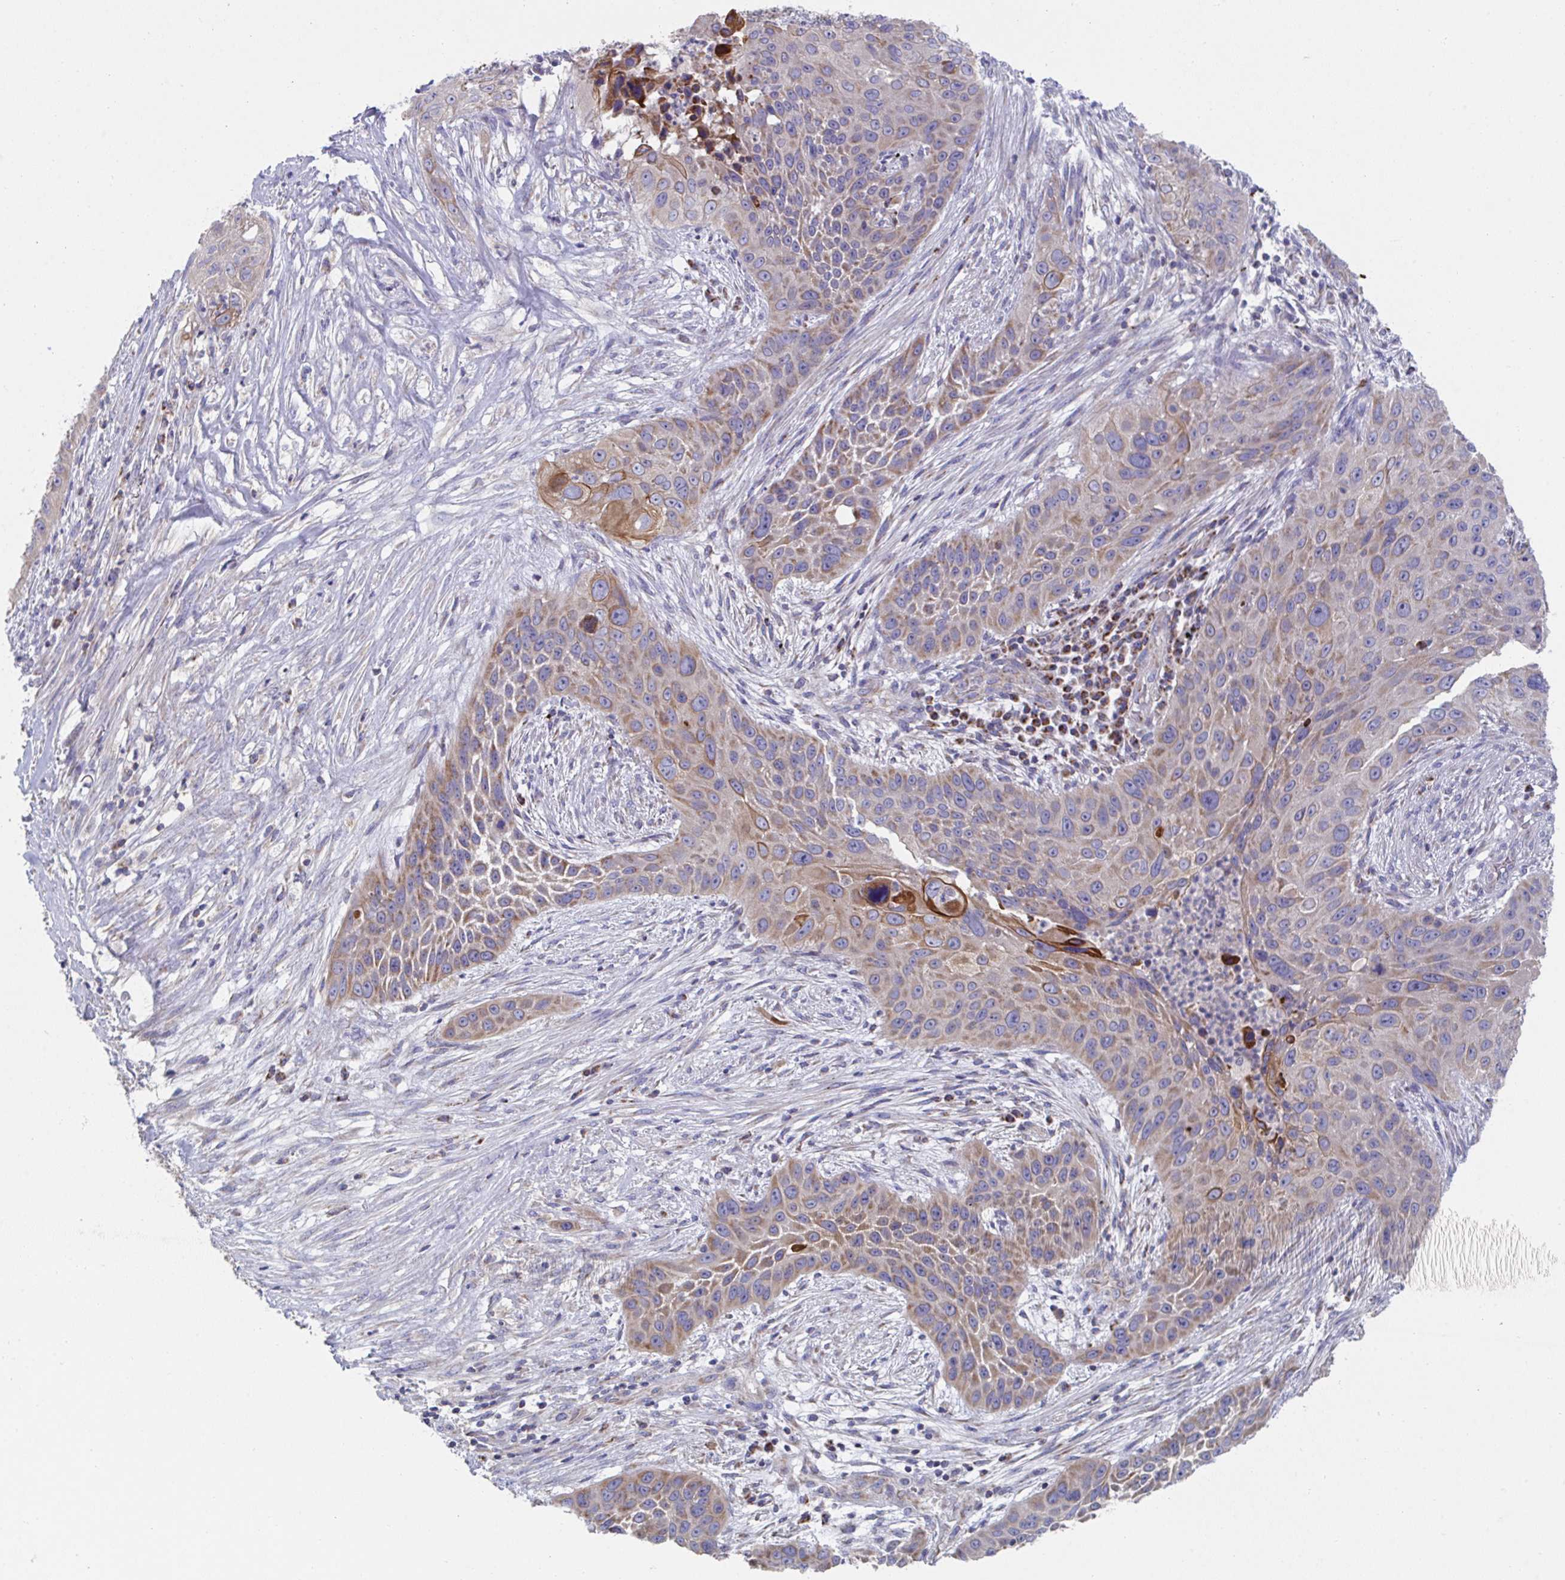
{"staining": {"intensity": "moderate", "quantity": ">75%", "location": "cytoplasmic/membranous"}, "tissue": "lung cancer", "cell_type": "Tumor cells", "image_type": "cancer", "snomed": [{"axis": "morphology", "description": "Squamous cell carcinoma, NOS"}, {"axis": "topography", "description": "Lung"}], "caption": "Moderate cytoplasmic/membranous staining is identified in approximately >75% of tumor cells in lung squamous cell carcinoma.", "gene": "NDUFA7", "patient": {"sex": "male", "age": 63}}